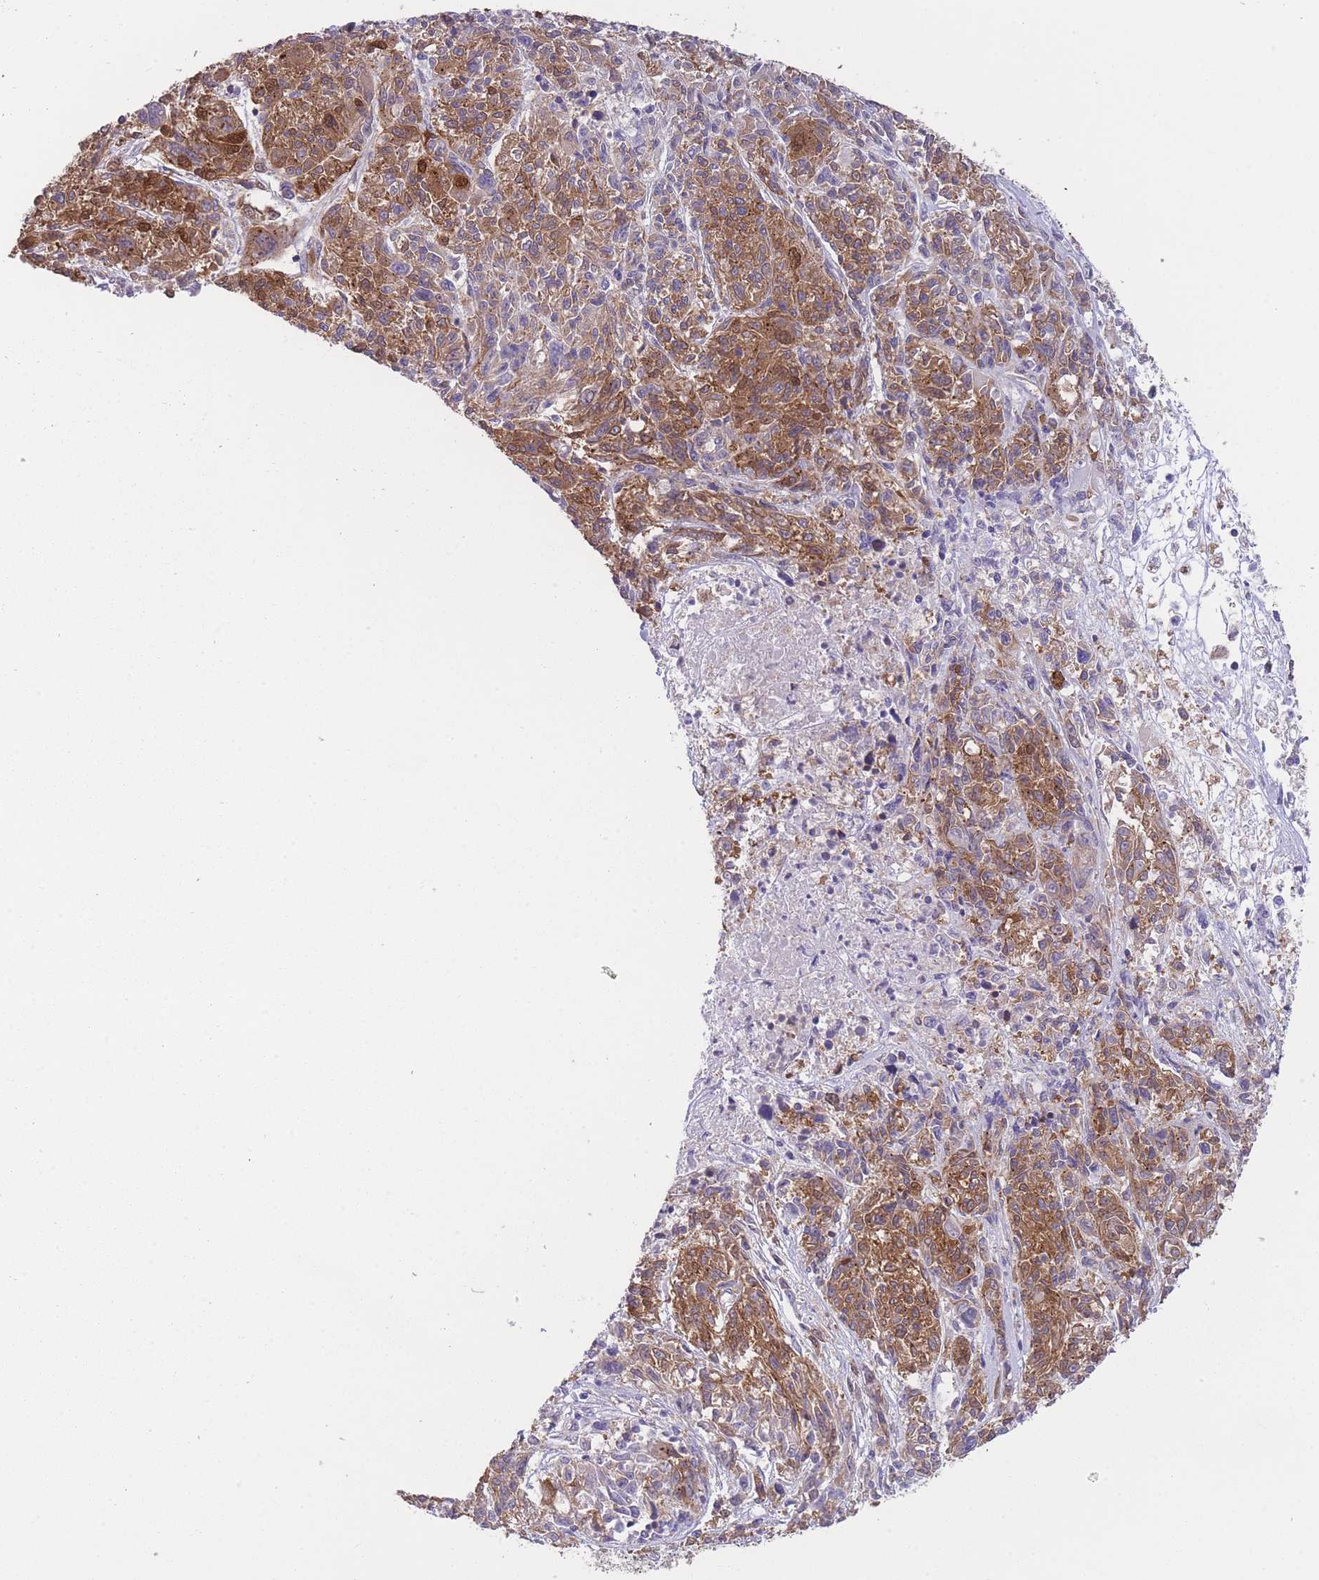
{"staining": {"intensity": "moderate", "quantity": ">75%", "location": "cytoplasmic/membranous"}, "tissue": "melanoma", "cell_type": "Tumor cells", "image_type": "cancer", "snomed": [{"axis": "morphology", "description": "Malignant melanoma, NOS"}, {"axis": "topography", "description": "Skin"}], "caption": "IHC photomicrograph of neoplastic tissue: human malignant melanoma stained using immunohistochemistry (IHC) shows medium levels of moderate protein expression localized specifically in the cytoplasmic/membranous of tumor cells, appearing as a cytoplasmic/membranous brown color.", "gene": "PRKAR1A", "patient": {"sex": "male", "age": 53}}